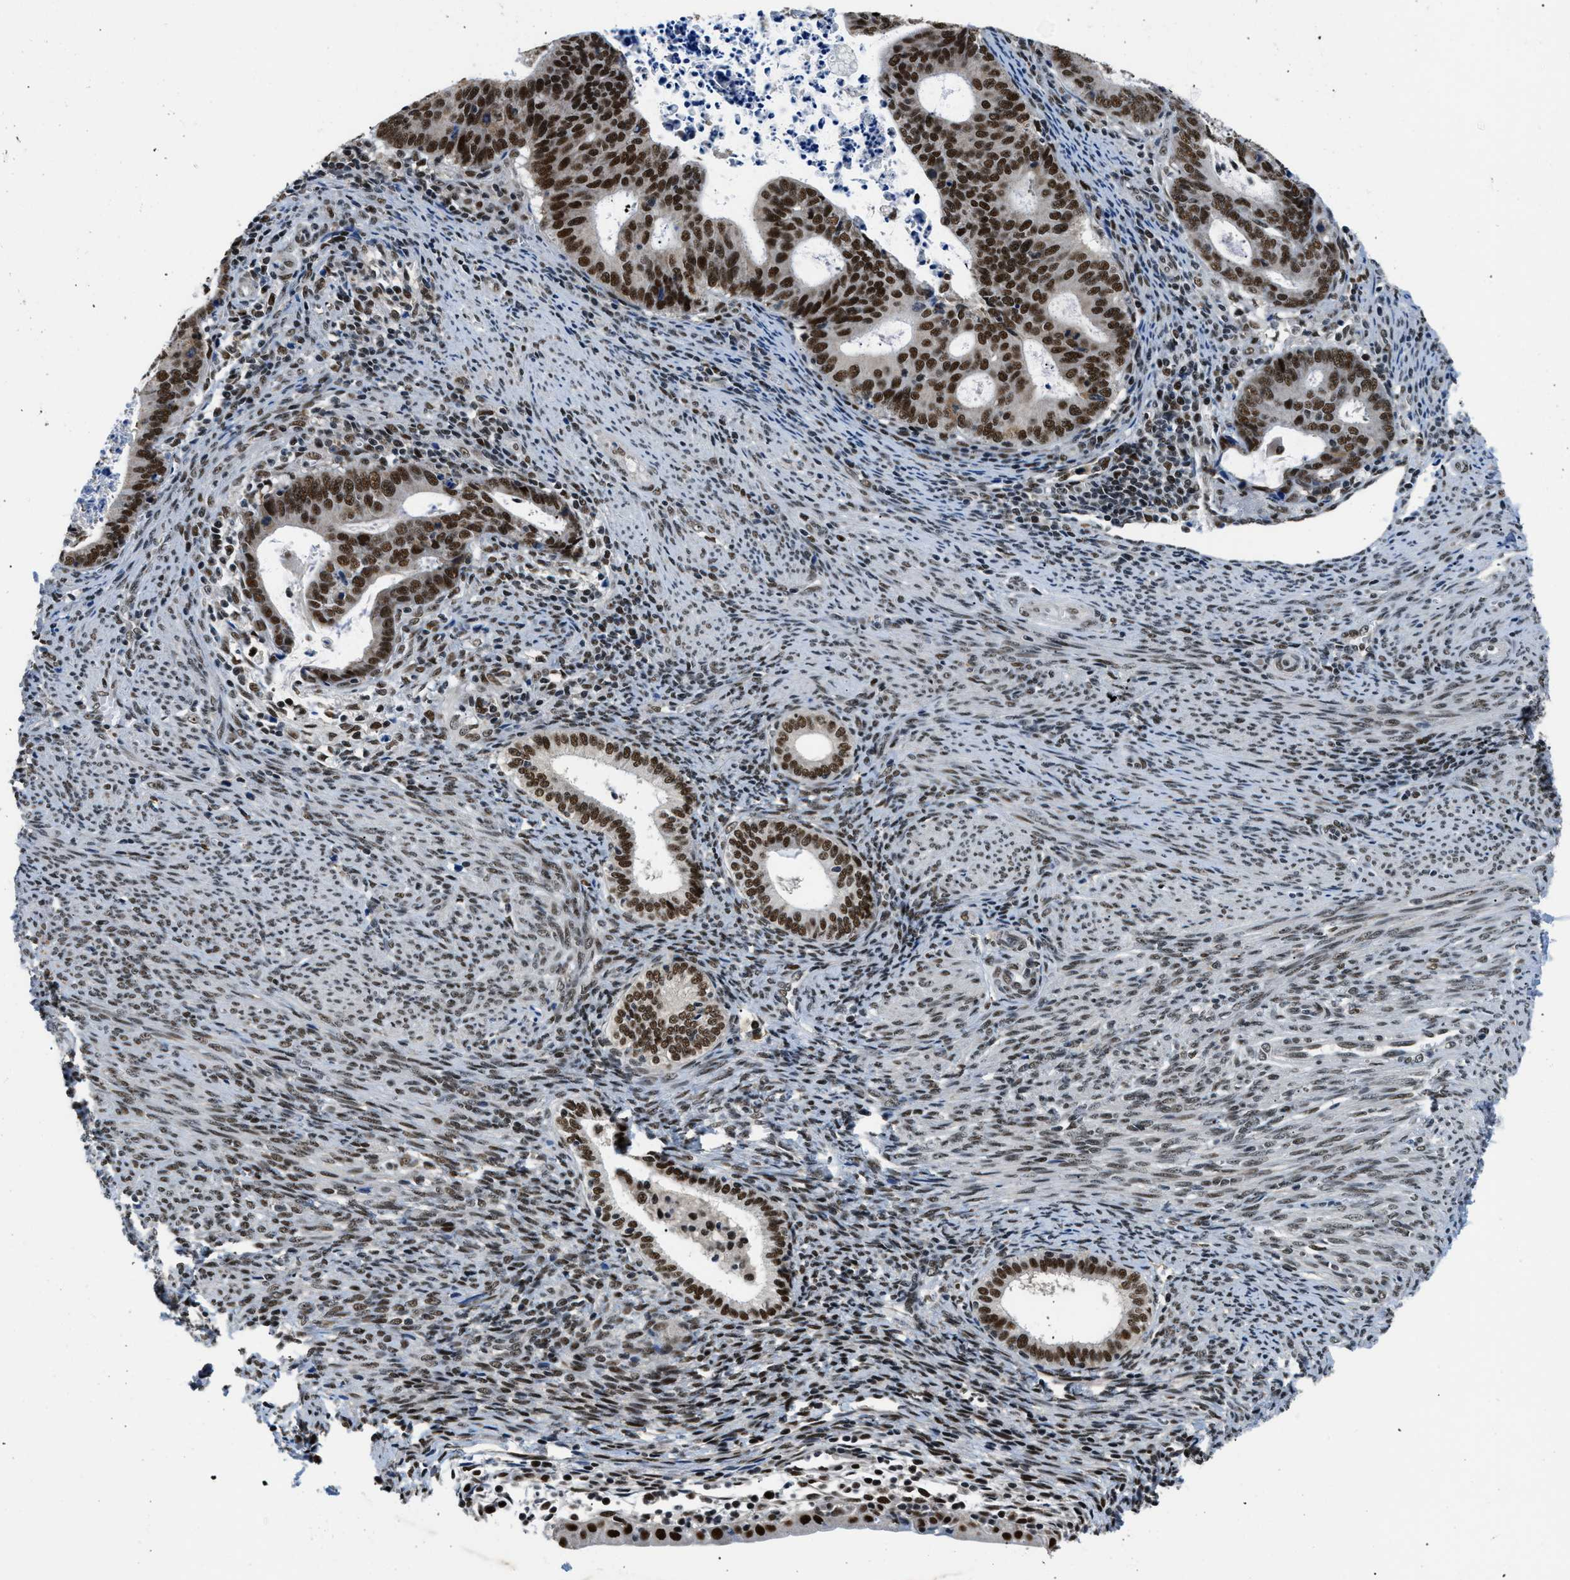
{"staining": {"intensity": "strong", "quantity": ">75%", "location": "nuclear"}, "tissue": "endometrial cancer", "cell_type": "Tumor cells", "image_type": "cancer", "snomed": [{"axis": "morphology", "description": "Adenocarcinoma, NOS"}, {"axis": "topography", "description": "Uterus"}], "caption": "Human endometrial cancer stained with a brown dye shows strong nuclear positive positivity in about >75% of tumor cells.", "gene": "KDM3B", "patient": {"sex": "female", "age": 83}}